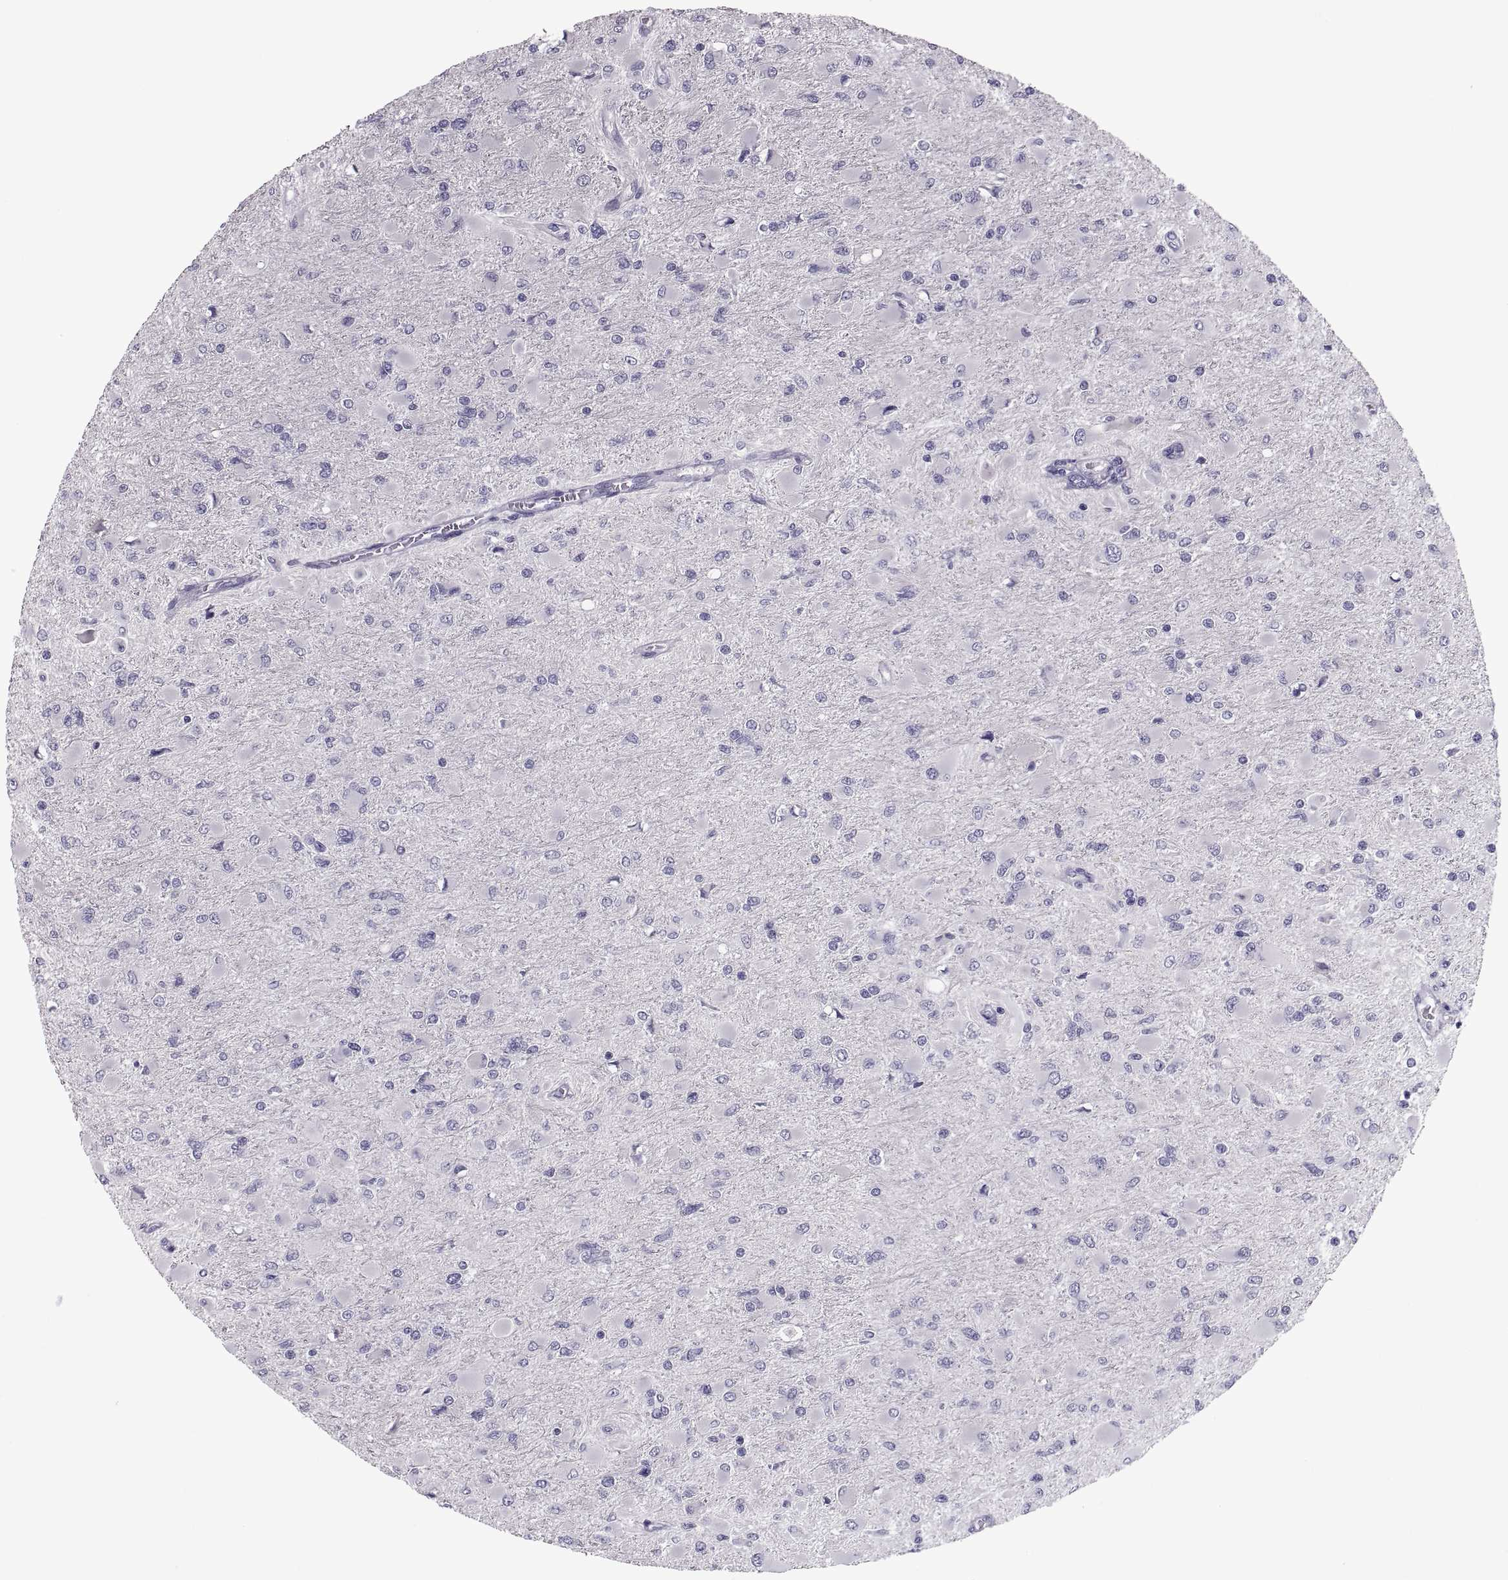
{"staining": {"intensity": "negative", "quantity": "none", "location": "none"}, "tissue": "glioma", "cell_type": "Tumor cells", "image_type": "cancer", "snomed": [{"axis": "morphology", "description": "Glioma, malignant, High grade"}, {"axis": "topography", "description": "Cerebral cortex"}], "caption": "IHC photomicrograph of malignant glioma (high-grade) stained for a protein (brown), which demonstrates no expression in tumor cells.", "gene": "PDZRN4", "patient": {"sex": "female", "age": 36}}